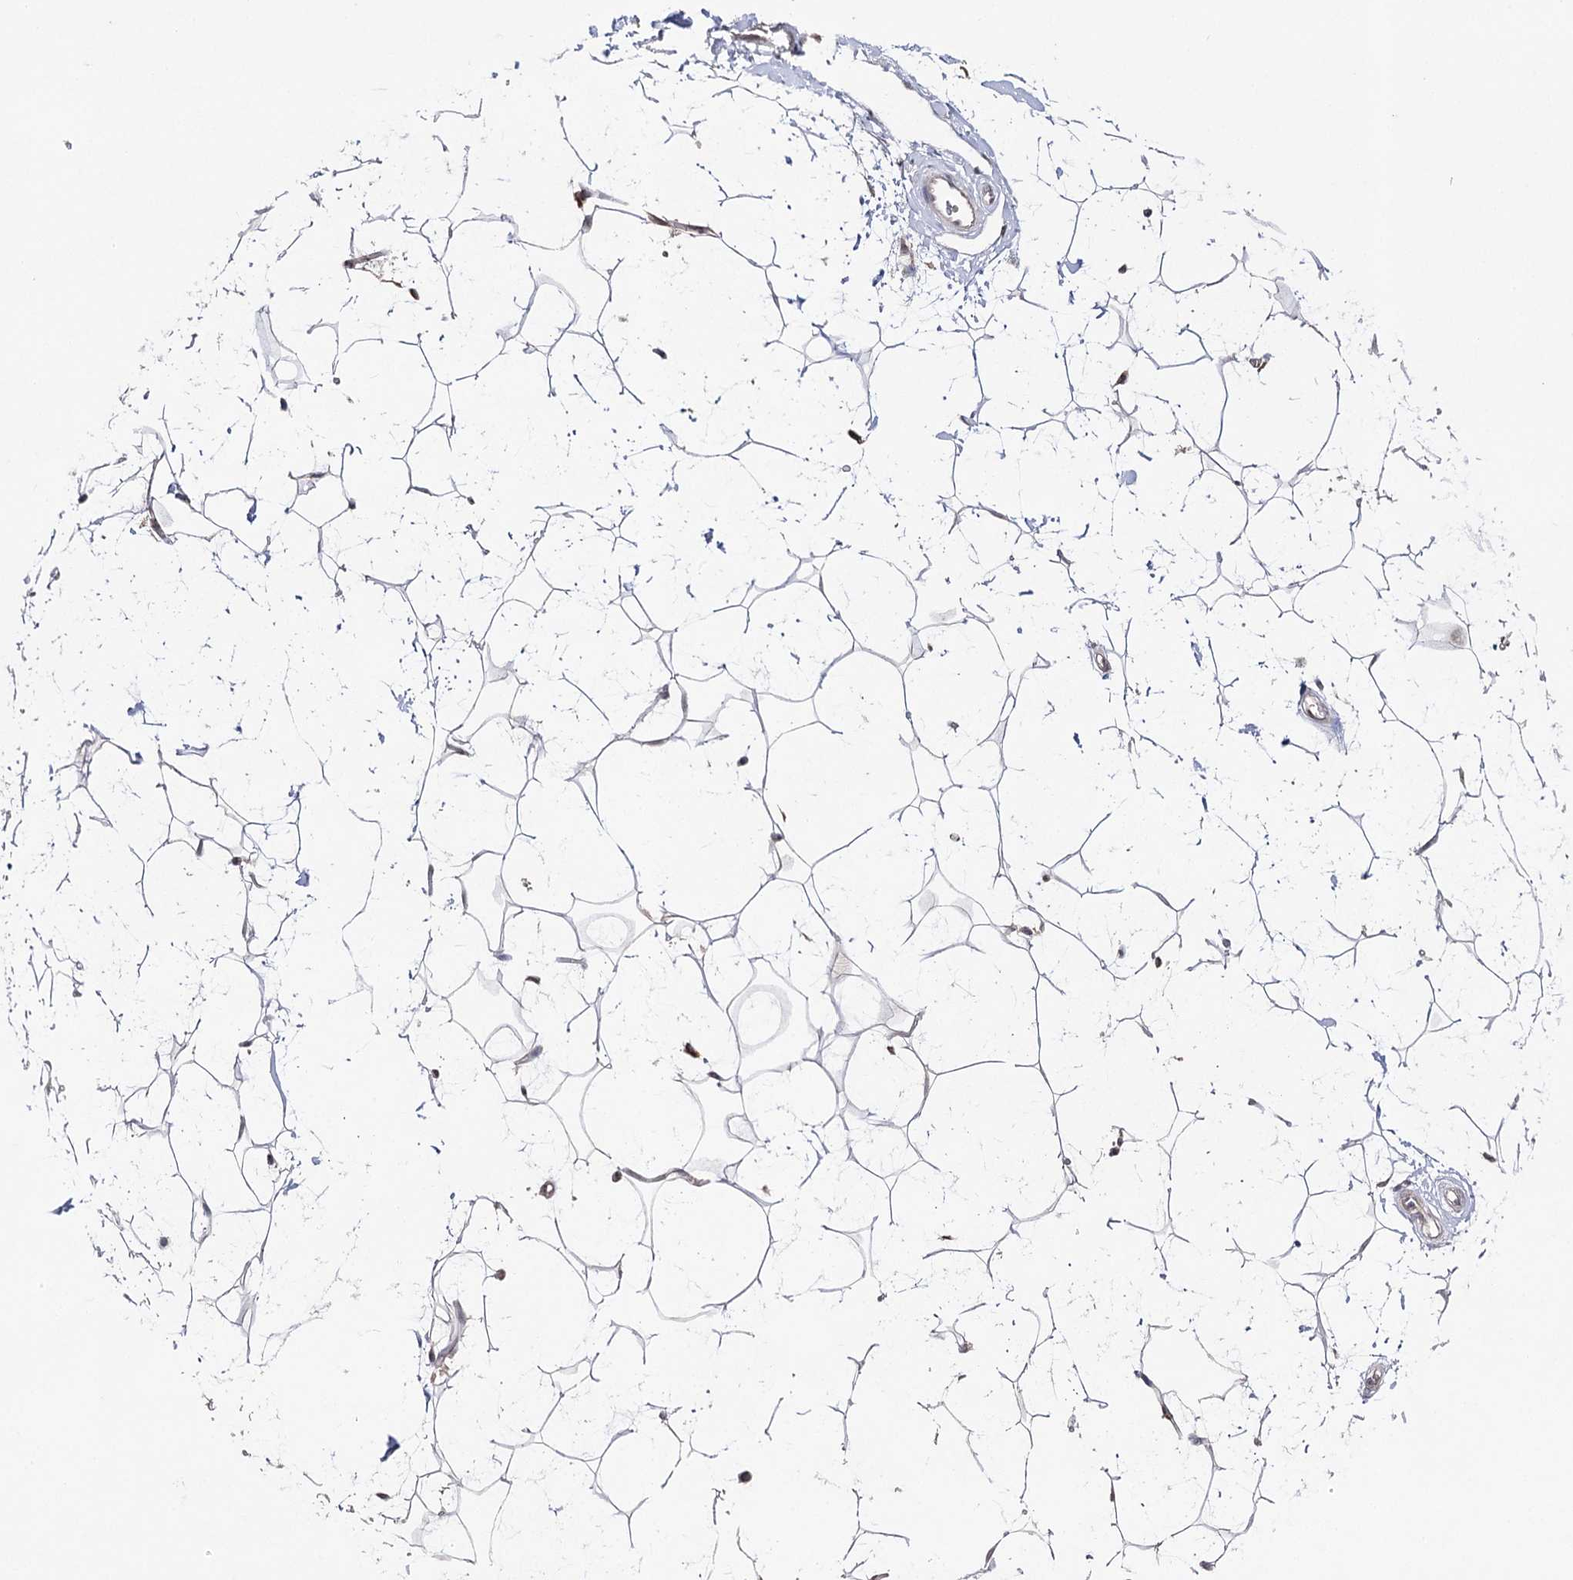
{"staining": {"intensity": "negative", "quantity": "none", "location": "none"}, "tissue": "adipose tissue", "cell_type": "Adipocytes", "image_type": "normal", "snomed": [{"axis": "morphology", "description": "Normal tissue, NOS"}, {"axis": "topography", "description": "Breast"}], "caption": "Immunohistochemistry histopathology image of benign adipose tissue: adipose tissue stained with DAB displays no significant protein positivity in adipocytes.", "gene": "HSD11B2", "patient": {"sex": "female", "age": 26}}